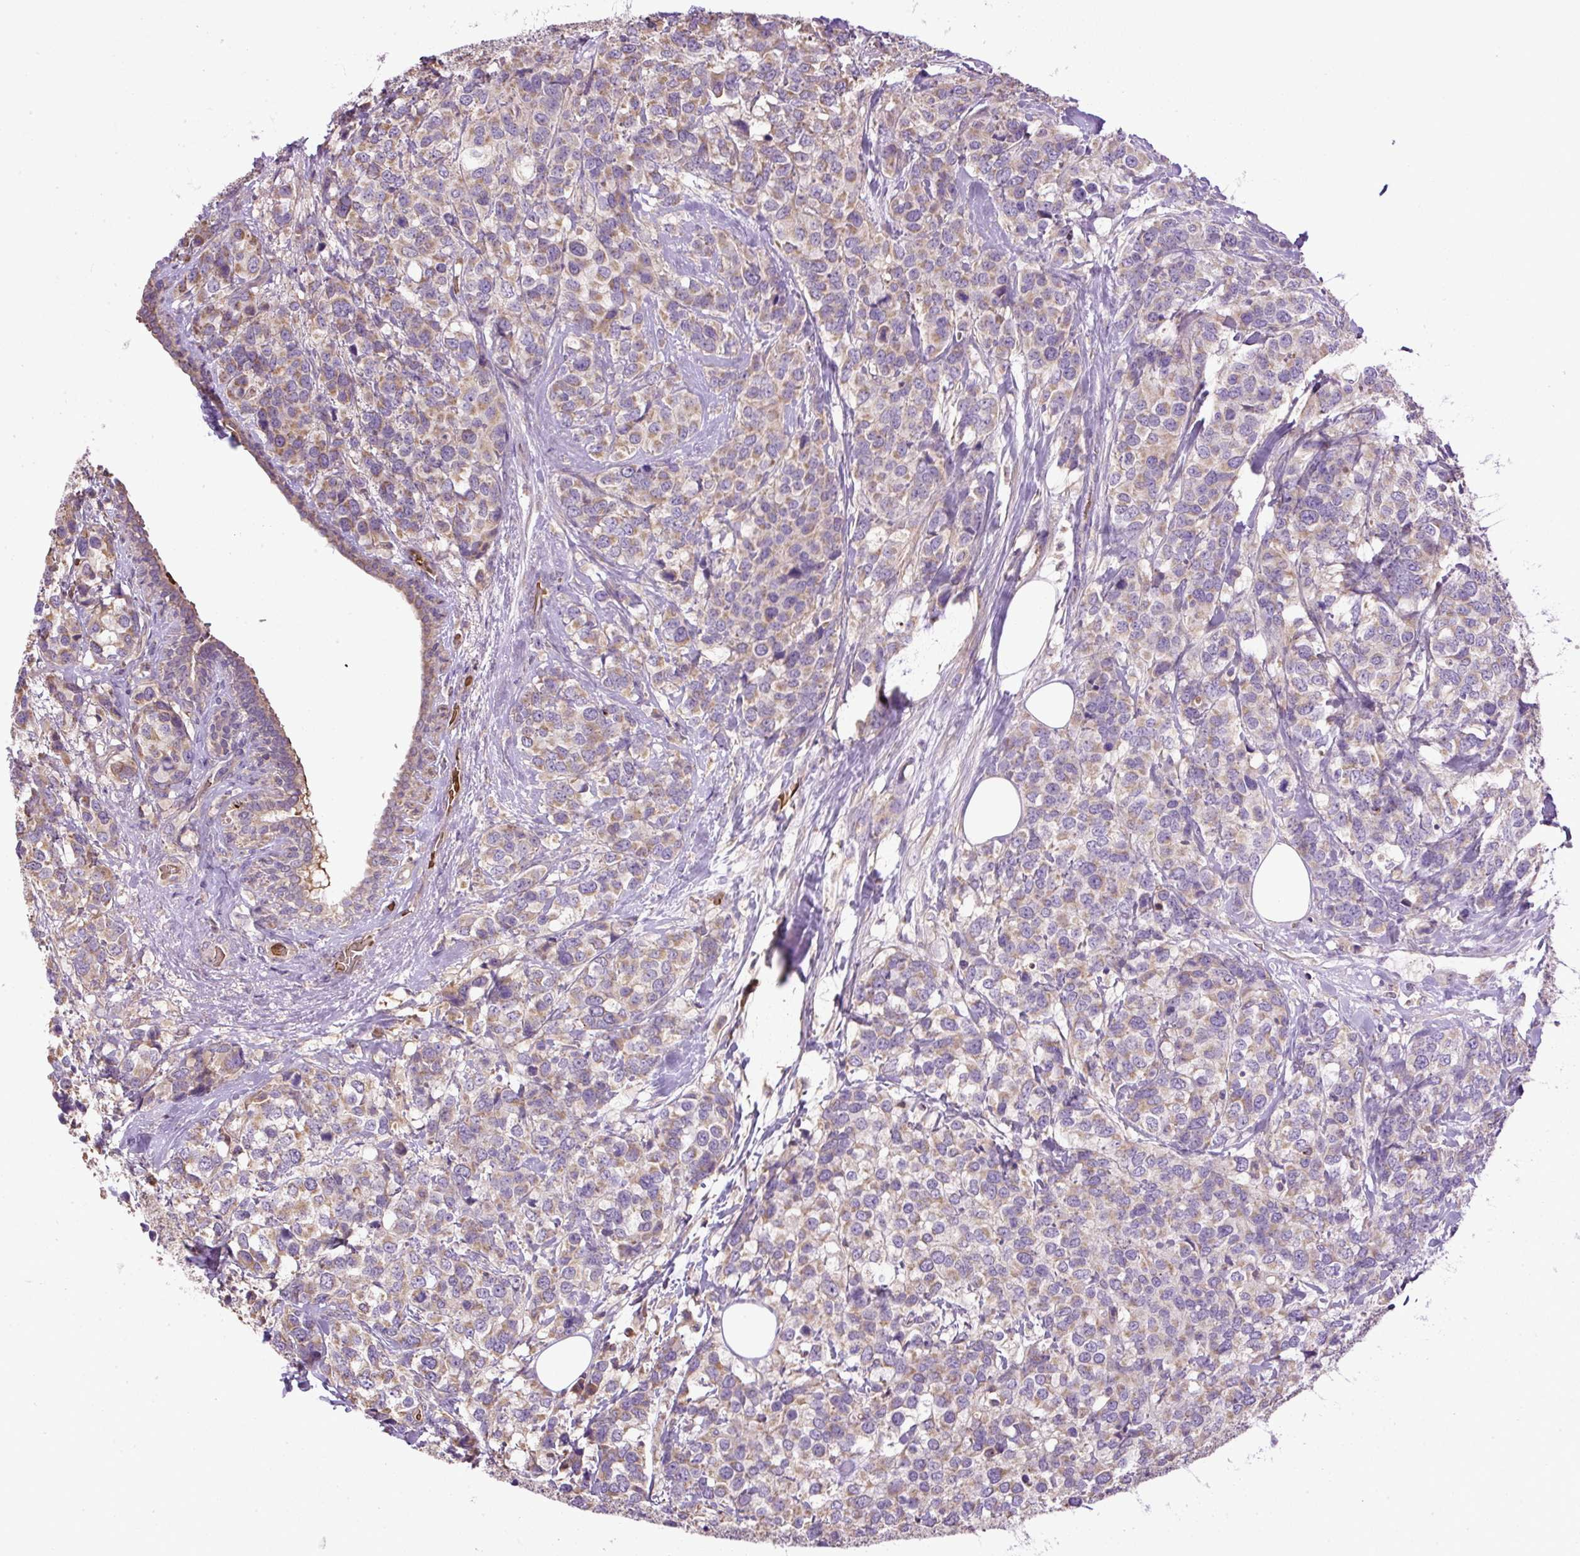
{"staining": {"intensity": "weak", "quantity": ">75%", "location": "cytoplasmic/membranous"}, "tissue": "breast cancer", "cell_type": "Tumor cells", "image_type": "cancer", "snomed": [{"axis": "morphology", "description": "Lobular carcinoma"}, {"axis": "topography", "description": "Breast"}], "caption": "Brown immunohistochemical staining in human lobular carcinoma (breast) displays weak cytoplasmic/membranous positivity in approximately >75% of tumor cells. (DAB IHC with brightfield microscopy, high magnification).", "gene": "CXCL13", "patient": {"sex": "female", "age": 59}}